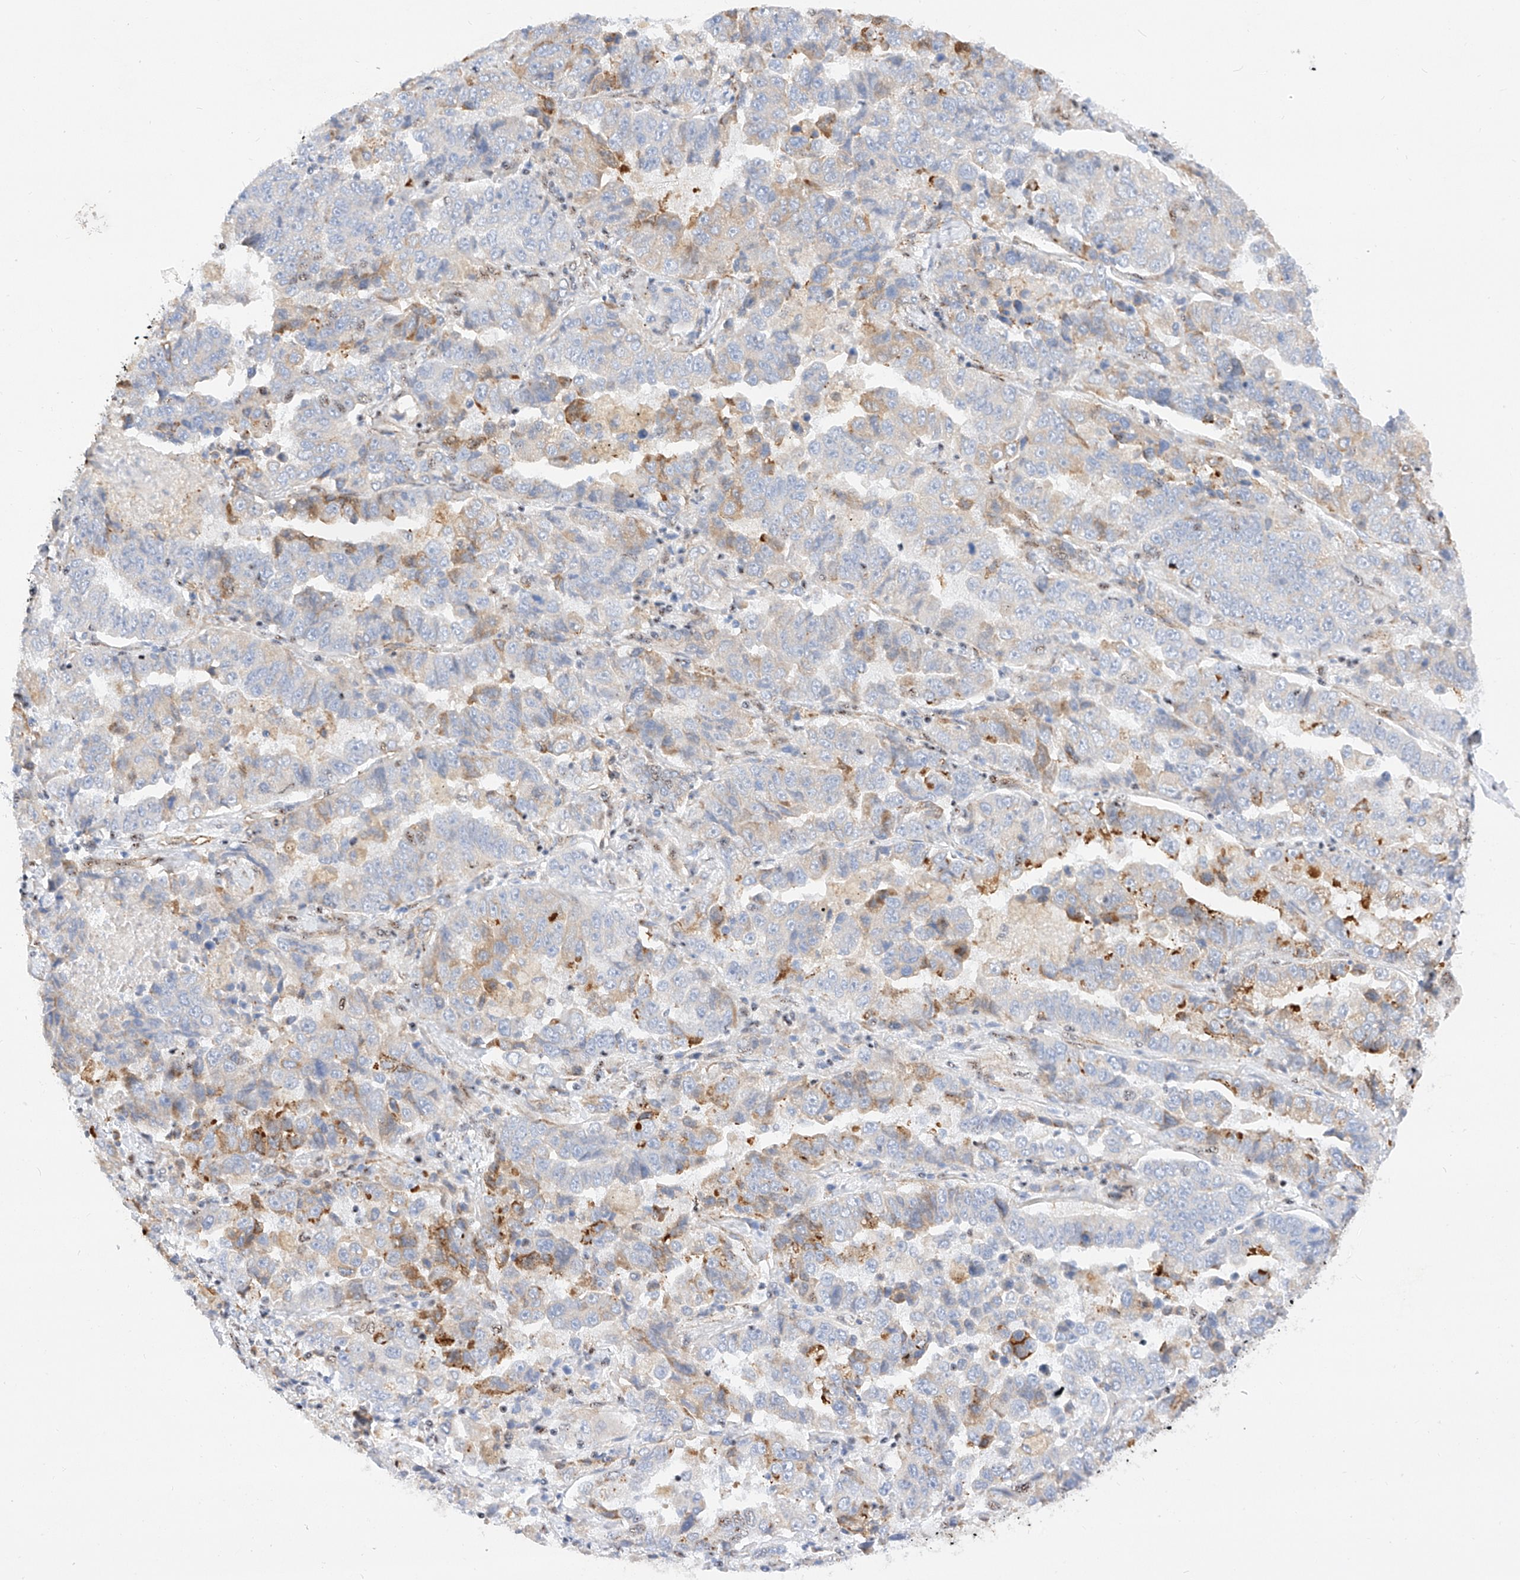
{"staining": {"intensity": "moderate", "quantity": "<25%", "location": "nuclear"}, "tissue": "lung cancer", "cell_type": "Tumor cells", "image_type": "cancer", "snomed": [{"axis": "morphology", "description": "Adenocarcinoma, NOS"}, {"axis": "topography", "description": "Lung"}], "caption": "A brown stain highlights moderate nuclear expression of a protein in human adenocarcinoma (lung) tumor cells. (DAB = brown stain, brightfield microscopy at high magnification).", "gene": "ATXN7L2", "patient": {"sex": "female", "age": 51}}